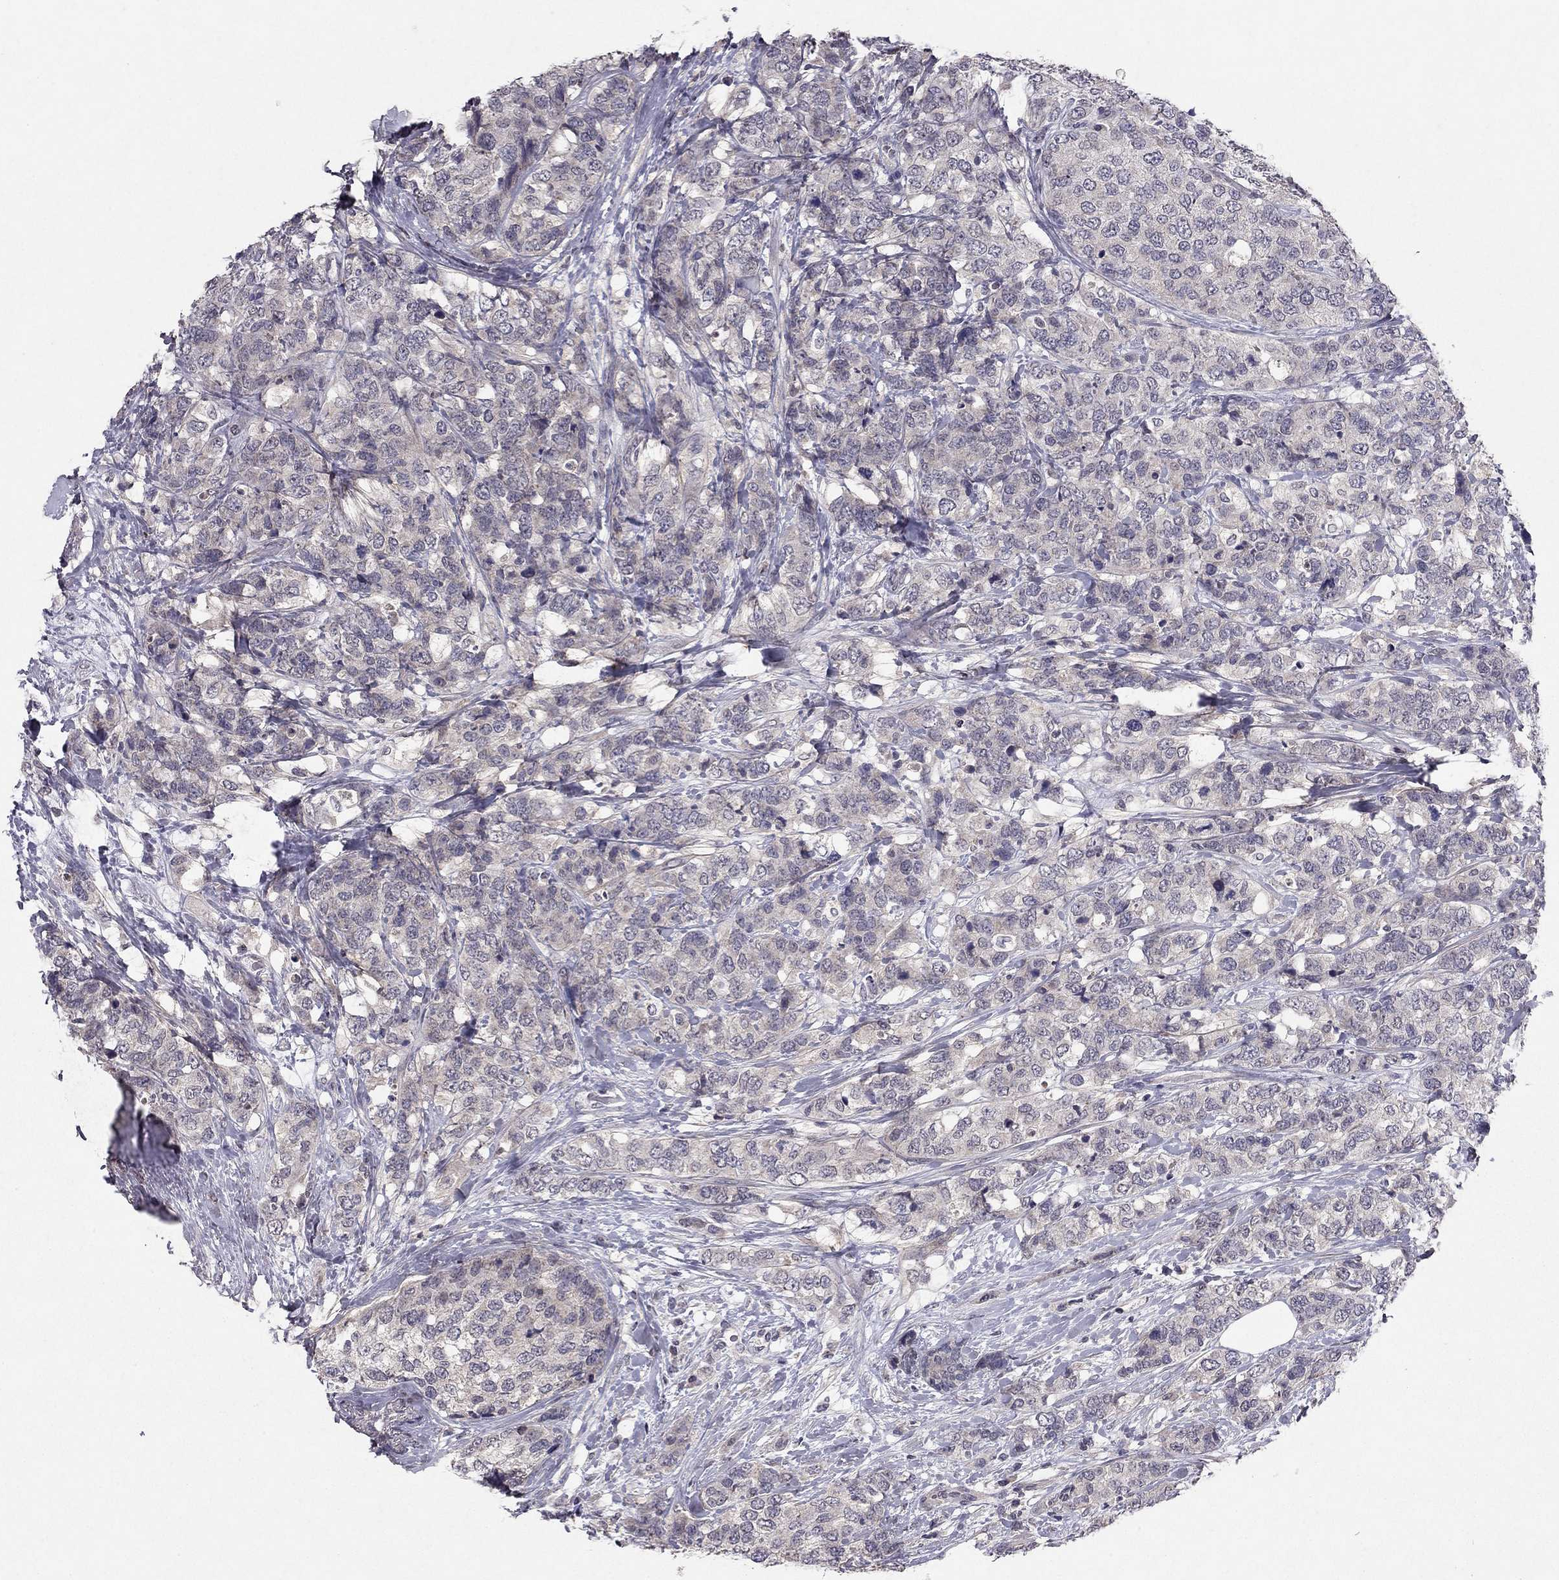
{"staining": {"intensity": "negative", "quantity": "none", "location": "none"}, "tissue": "breast cancer", "cell_type": "Tumor cells", "image_type": "cancer", "snomed": [{"axis": "morphology", "description": "Lobular carcinoma"}, {"axis": "topography", "description": "Breast"}], "caption": "Protein analysis of breast cancer reveals no significant positivity in tumor cells.", "gene": "ESR2", "patient": {"sex": "female", "age": 59}}